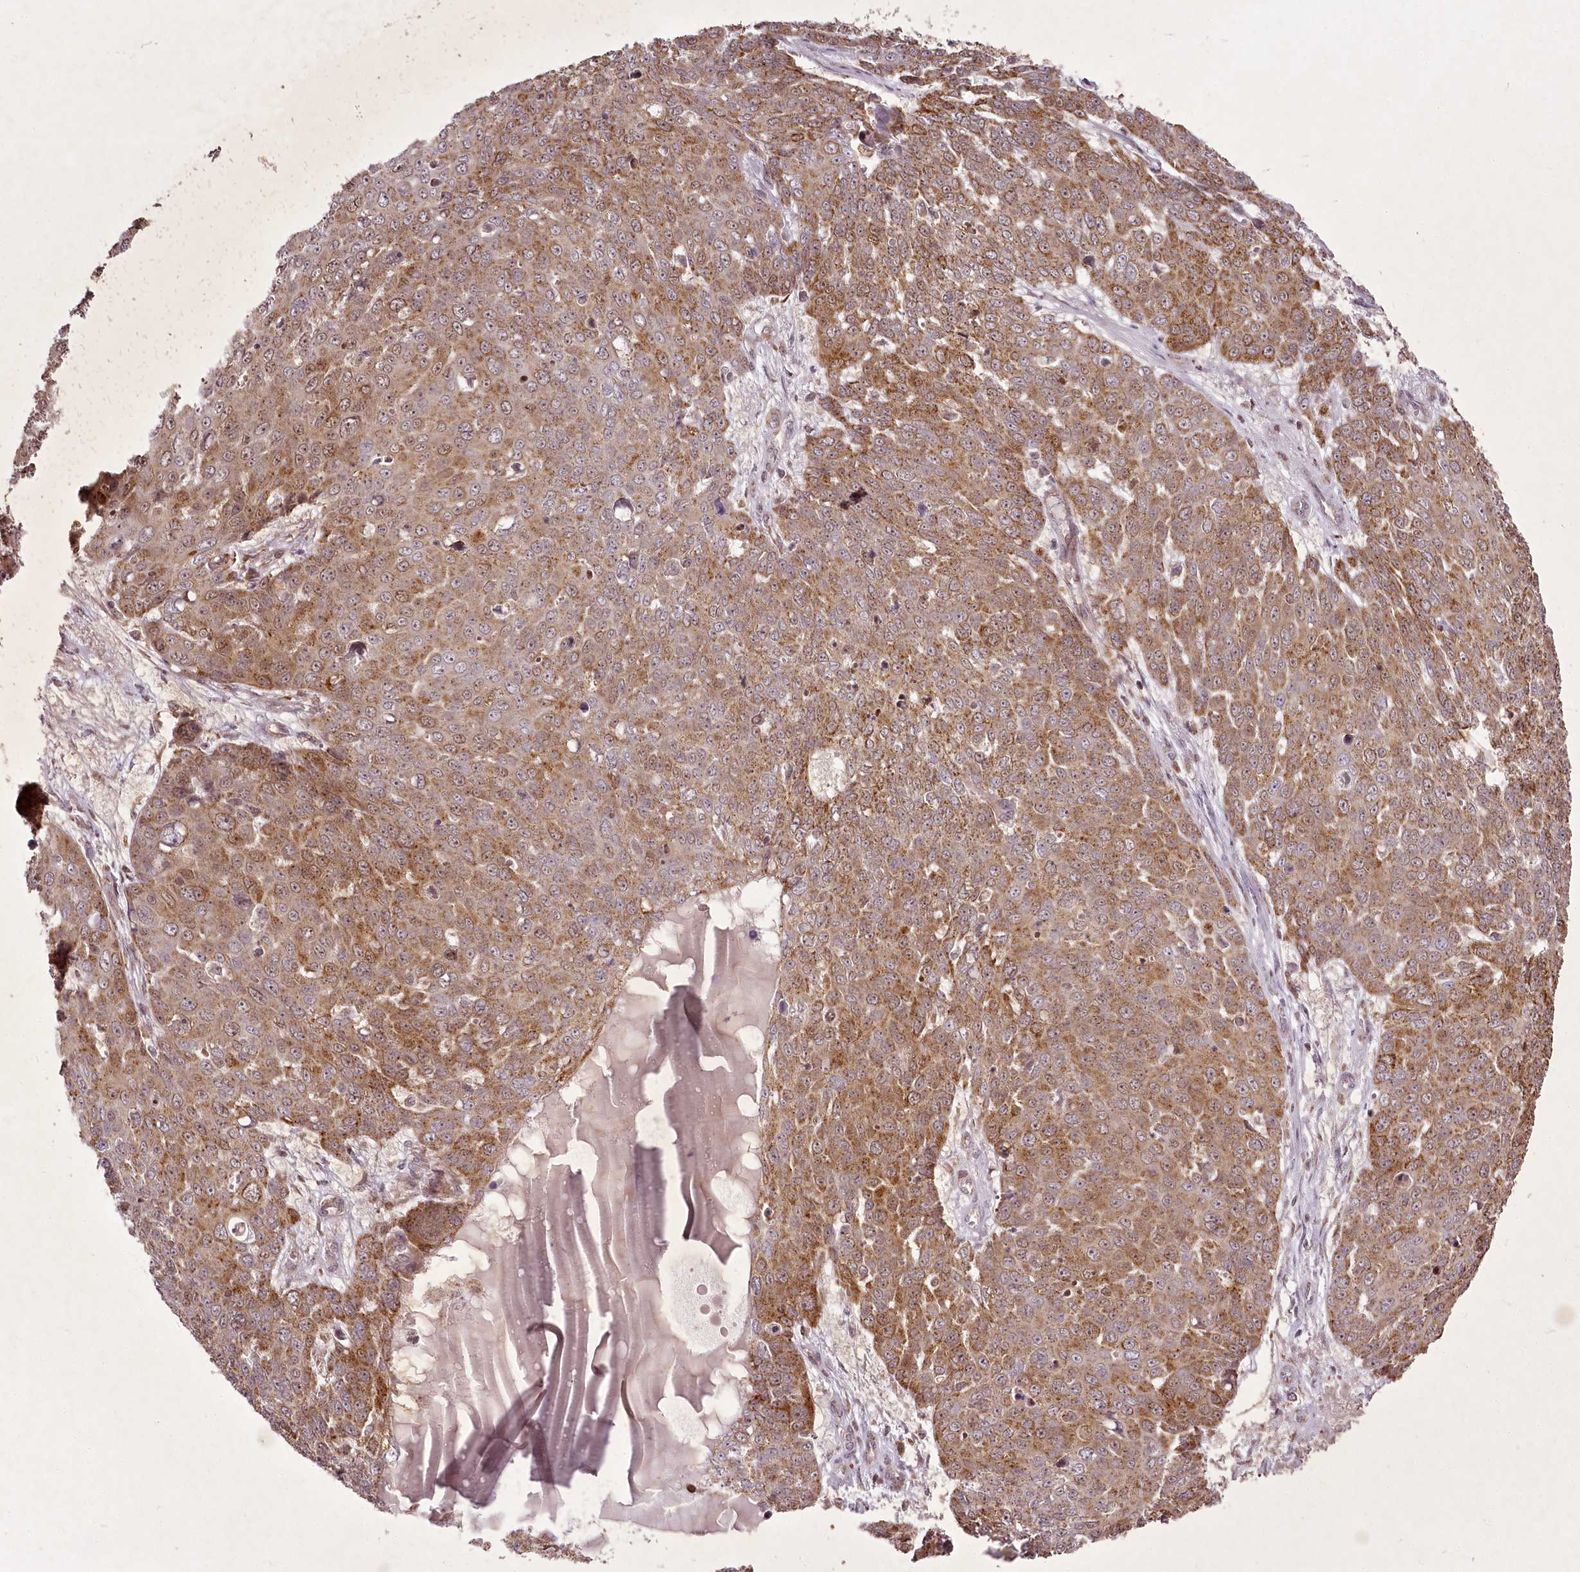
{"staining": {"intensity": "moderate", "quantity": ">75%", "location": "cytoplasmic/membranous"}, "tissue": "skin cancer", "cell_type": "Tumor cells", "image_type": "cancer", "snomed": [{"axis": "morphology", "description": "Squamous cell carcinoma, NOS"}, {"axis": "topography", "description": "Skin"}], "caption": "About >75% of tumor cells in skin cancer (squamous cell carcinoma) demonstrate moderate cytoplasmic/membranous protein staining as visualized by brown immunohistochemical staining.", "gene": "CHCHD2", "patient": {"sex": "male", "age": 71}}